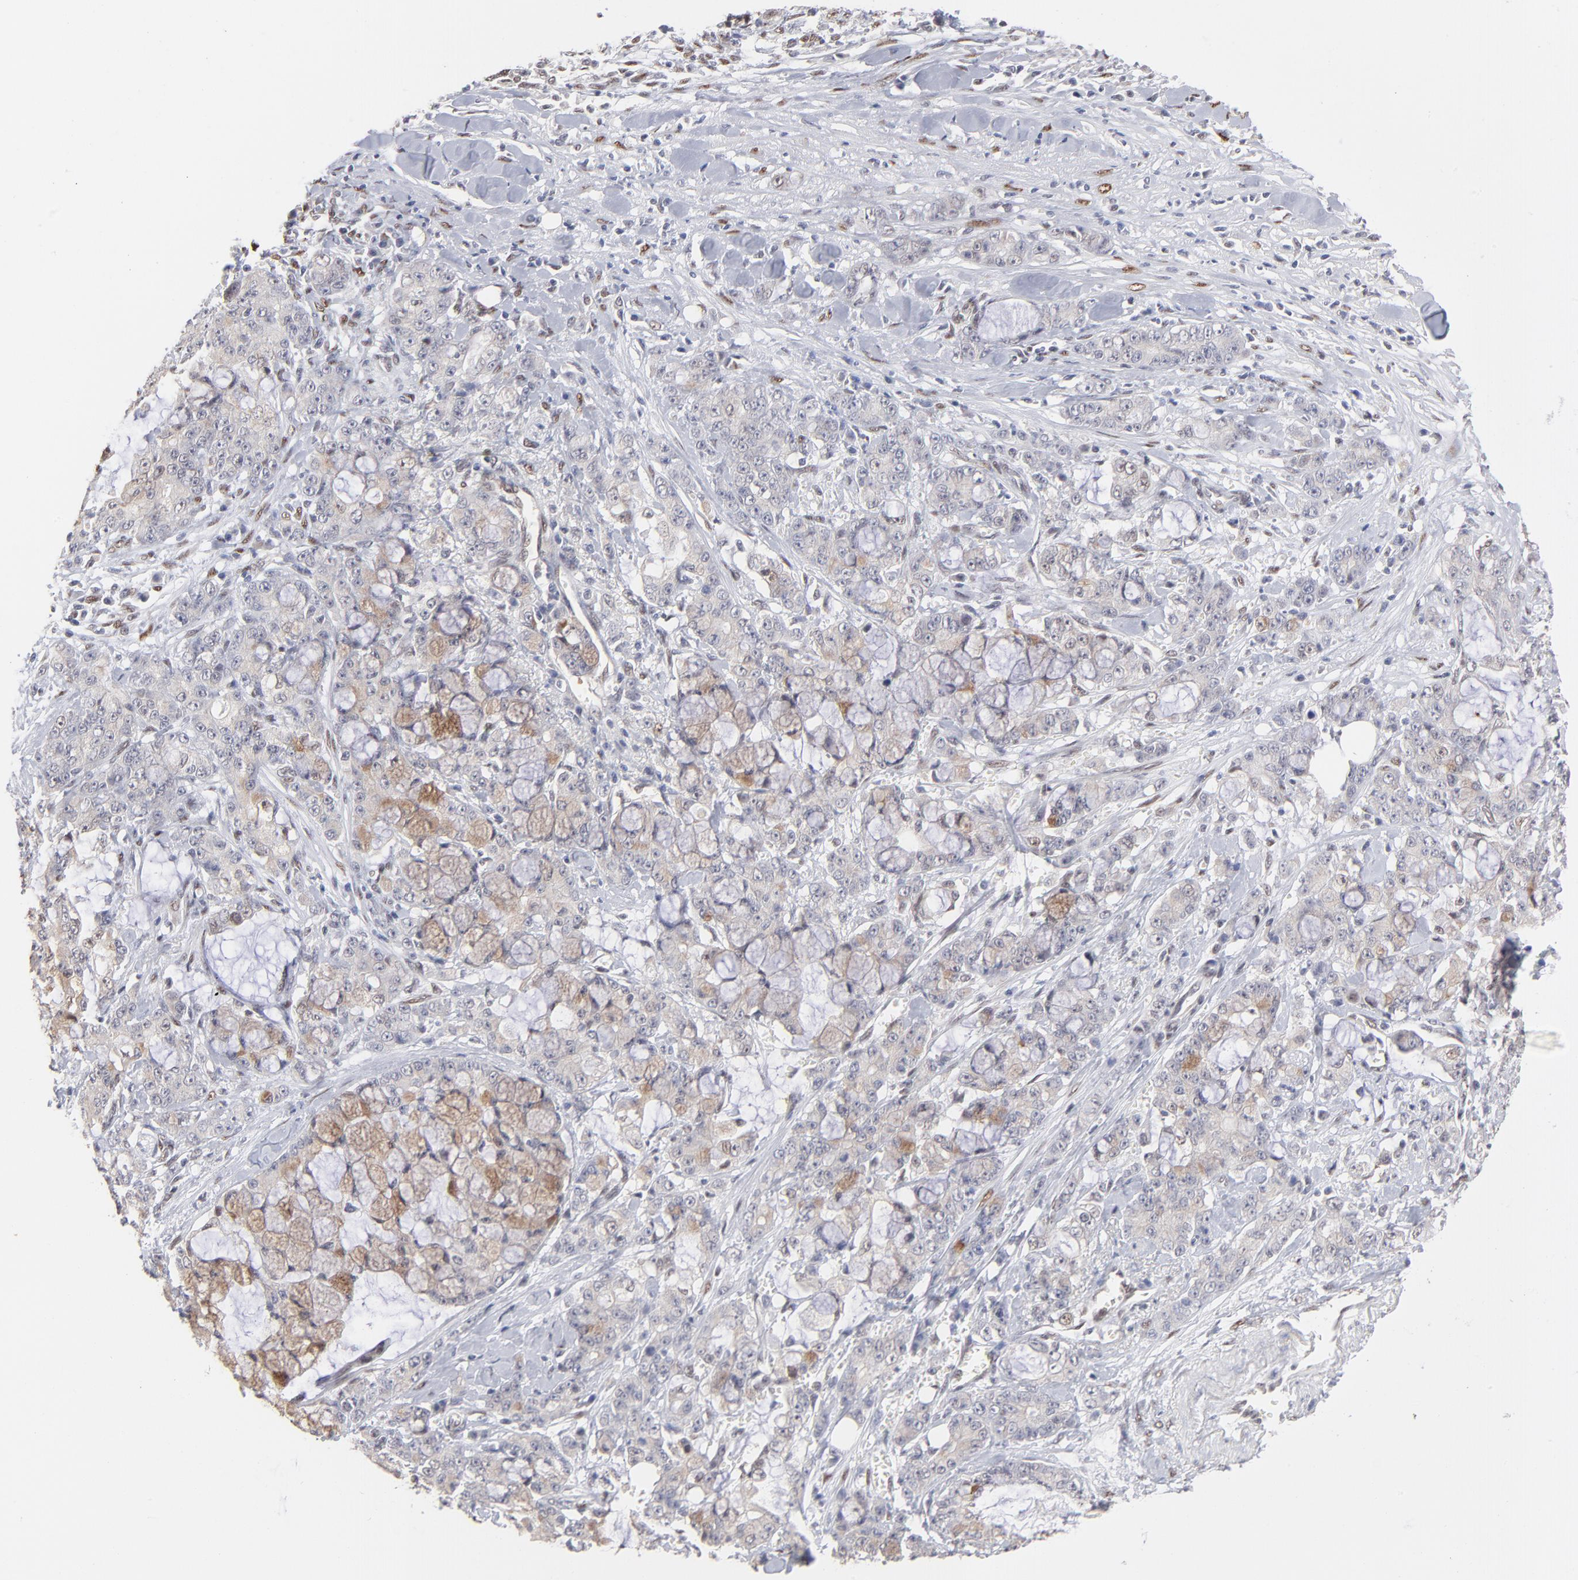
{"staining": {"intensity": "weak", "quantity": "<25%", "location": "cytoplasmic/membranous,nuclear"}, "tissue": "pancreatic cancer", "cell_type": "Tumor cells", "image_type": "cancer", "snomed": [{"axis": "morphology", "description": "Adenocarcinoma, NOS"}, {"axis": "topography", "description": "Pancreas"}], "caption": "Adenocarcinoma (pancreatic) was stained to show a protein in brown. There is no significant staining in tumor cells. Brightfield microscopy of immunohistochemistry (IHC) stained with DAB (brown) and hematoxylin (blue), captured at high magnification.", "gene": "STAT3", "patient": {"sex": "female", "age": 73}}